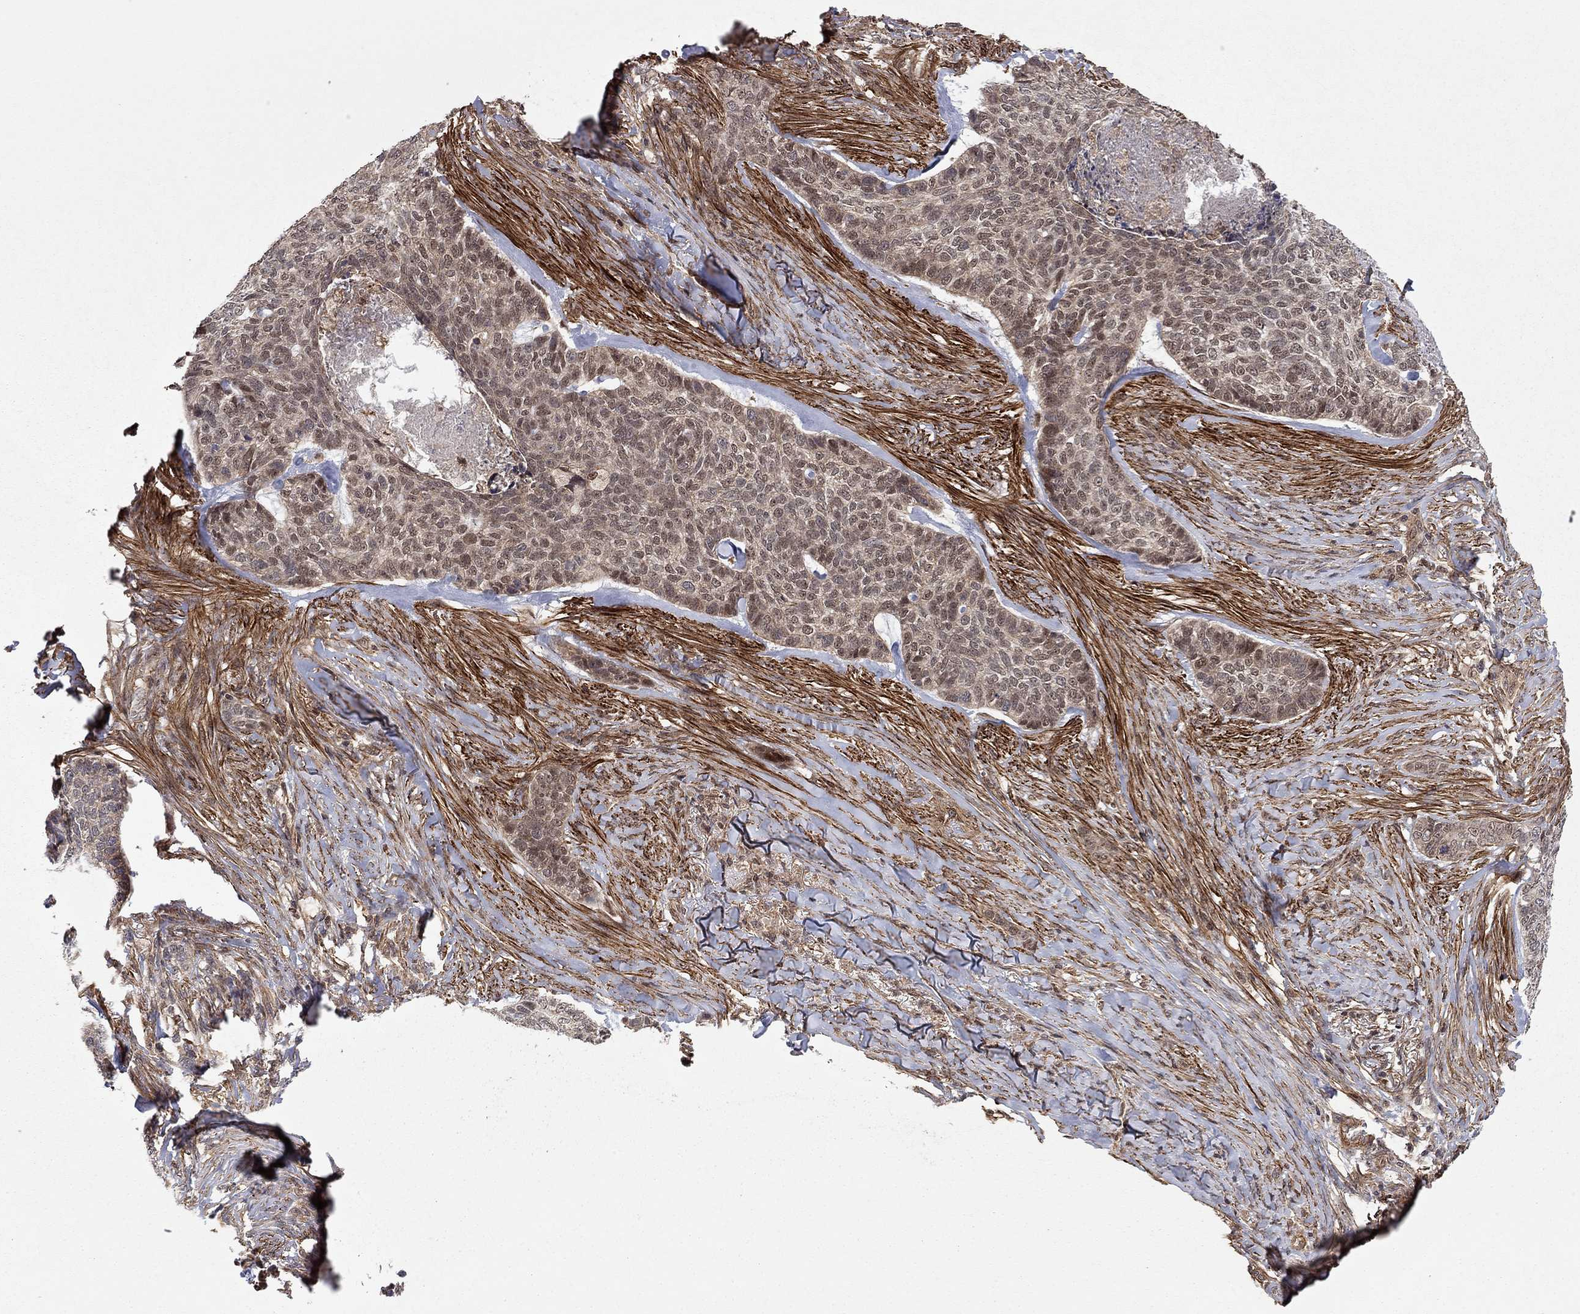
{"staining": {"intensity": "negative", "quantity": "none", "location": "none"}, "tissue": "skin cancer", "cell_type": "Tumor cells", "image_type": "cancer", "snomed": [{"axis": "morphology", "description": "Basal cell carcinoma"}, {"axis": "topography", "description": "Skin"}], "caption": "Protein analysis of skin cancer (basal cell carcinoma) demonstrates no significant staining in tumor cells.", "gene": "TDP1", "patient": {"sex": "female", "age": 69}}